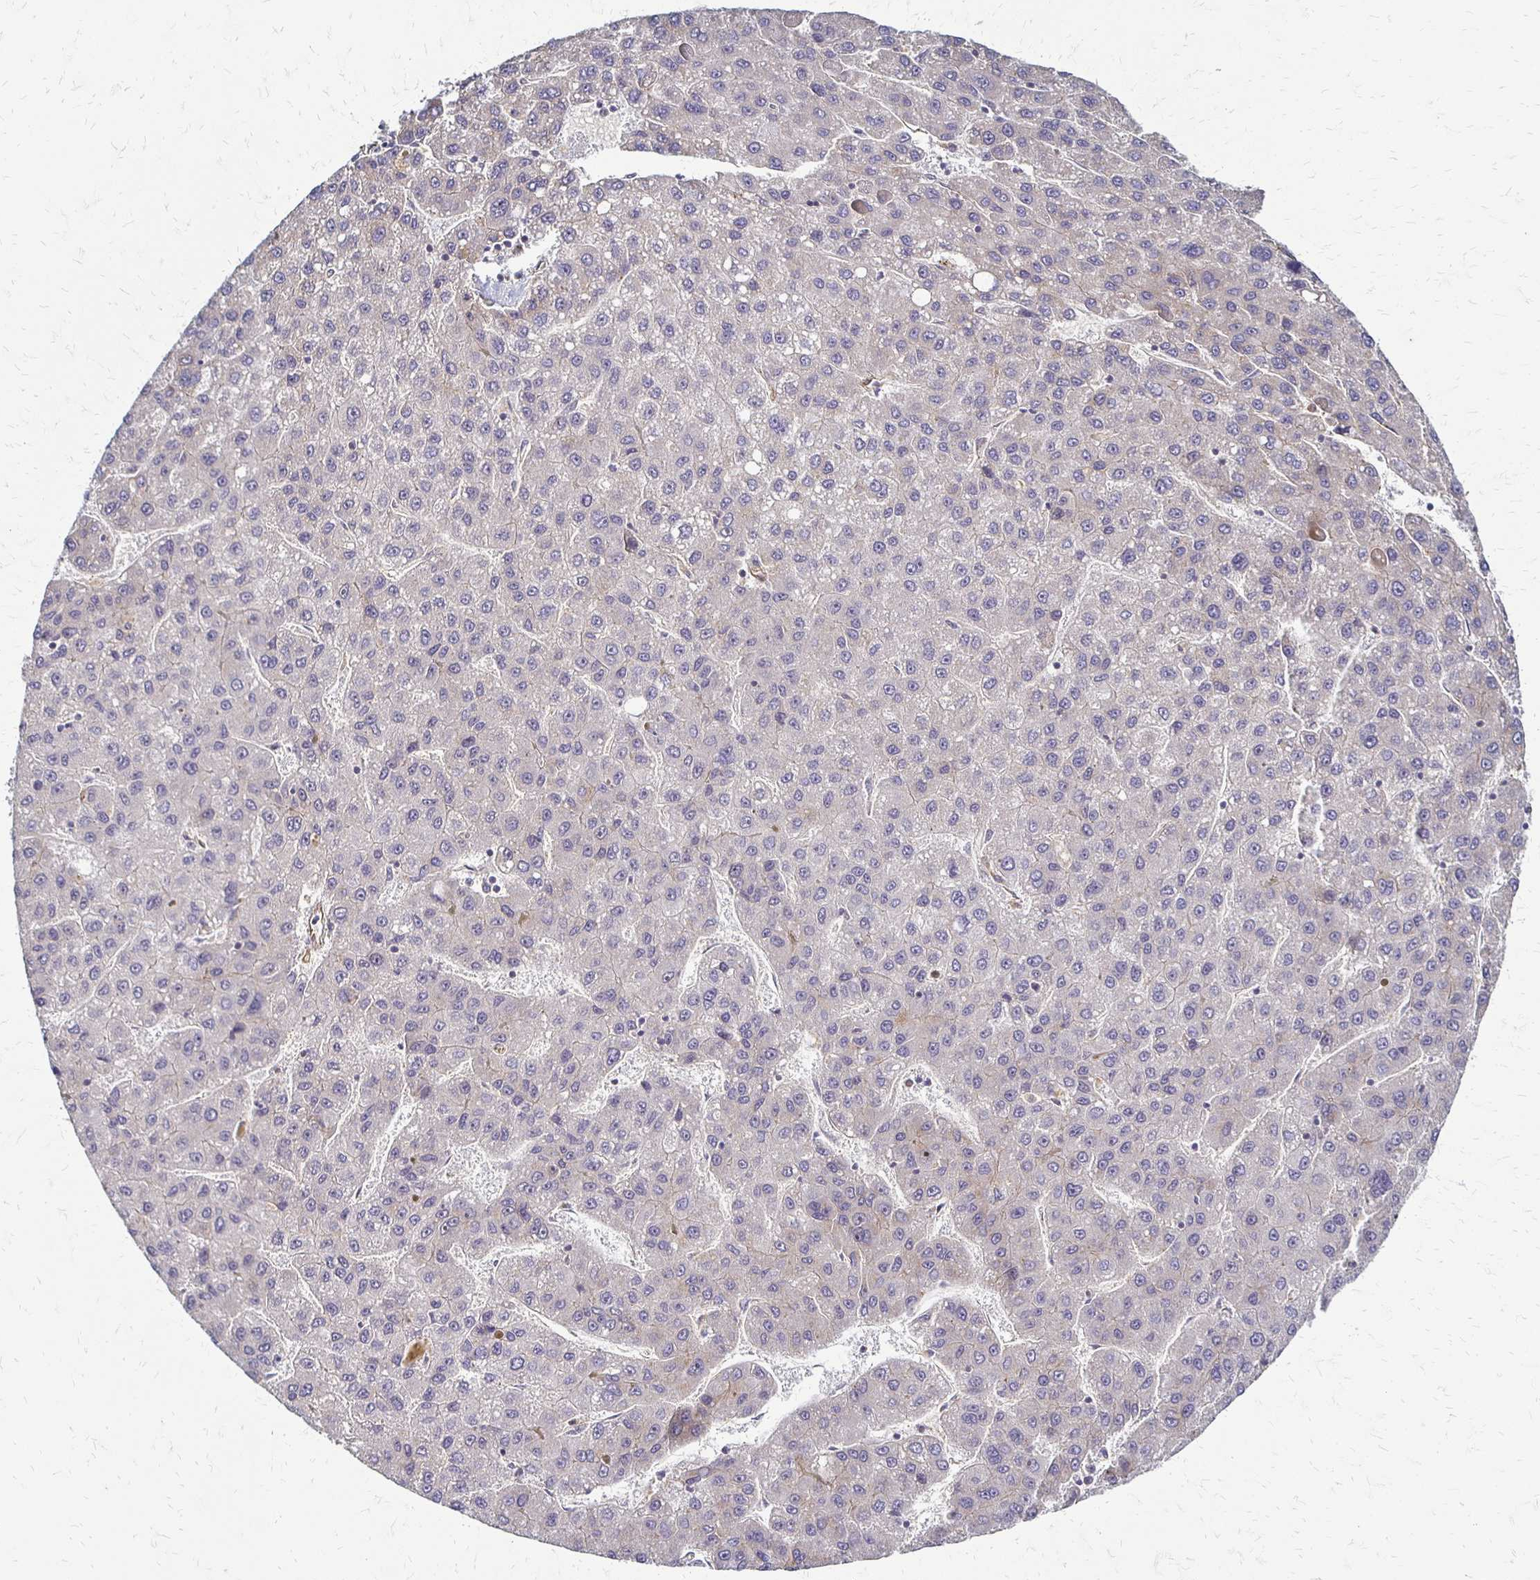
{"staining": {"intensity": "negative", "quantity": "none", "location": "none"}, "tissue": "liver cancer", "cell_type": "Tumor cells", "image_type": "cancer", "snomed": [{"axis": "morphology", "description": "Carcinoma, Hepatocellular, NOS"}, {"axis": "topography", "description": "Liver"}], "caption": "Tumor cells show no significant protein positivity in liver cancer (hepatocellular carcinoma). (Brightfield microscopy of DAB (3,3'-diaminobenzidine) immunohistochemistry (IHC) at high magnification).", "gene": "SLC9A9", "patient": {"sex": "female", "age": 82}}